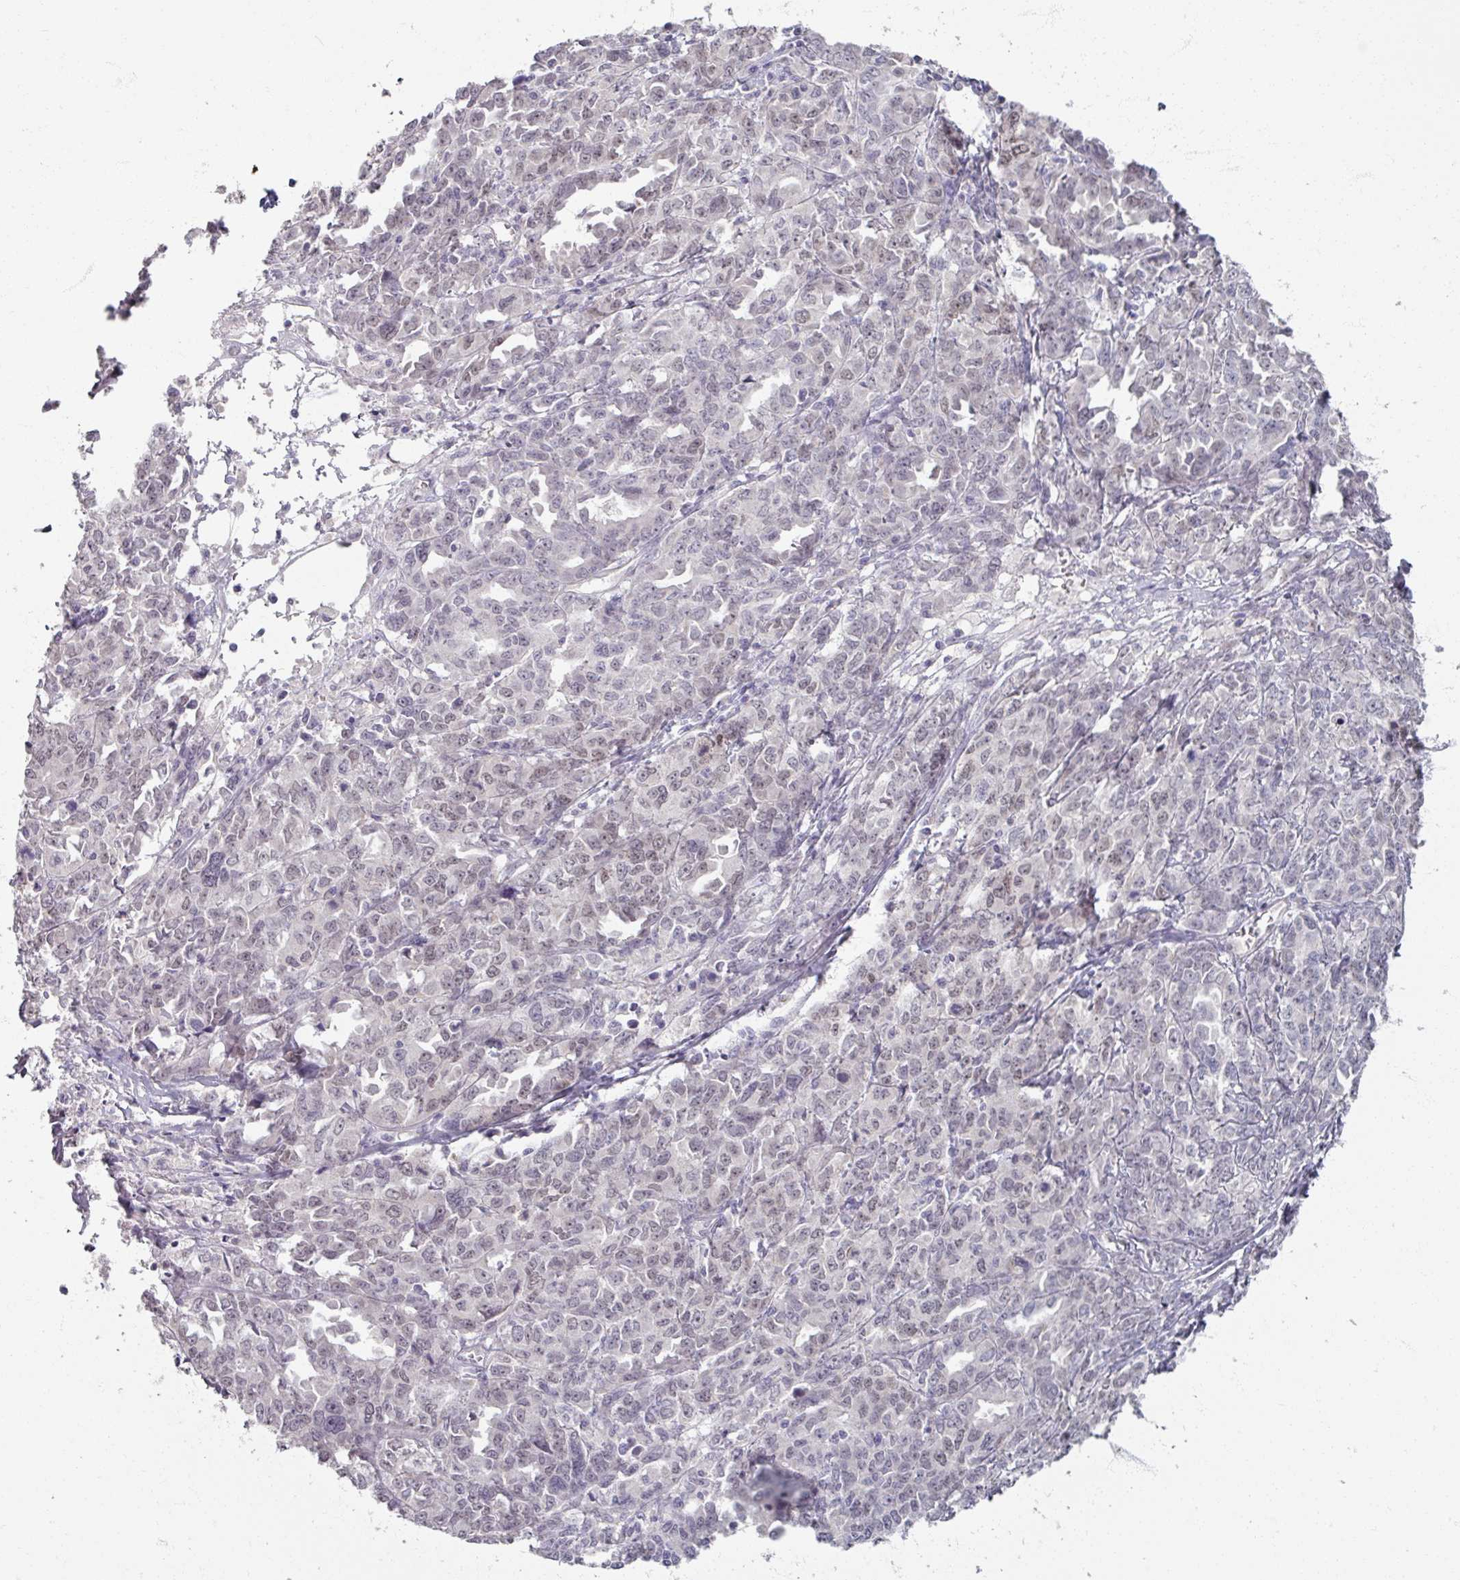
{"staining": {"intensity": "negative", "quantity": "none", "location": "none"}, "tissue": "ovarian cancer", "cell_type": "Tumor cells", "image_type": "cancer", "snomed": [{"axis": "morphology", "description": "Adenocarcinoma, NOS"}, {"axis": "morphology", "description": "Carcinoma, endometroid"}, {"axis": "topography", "description": "Ovary"}], "caption": "High magnification brightfield microscopy of endometroid carcinoma (ovarian) stained with DAB (brown) and counterstained with hematoxylin (blue): tumor cells show no significant positivity. The staining was performed using DAB (3,3'-diaminobenzidine) to visualize the protein expression in brown, while the nuclei were stained in blue with hematoxylin (Magnification: 20x).", "gene": "SOX11", "patient": {"sex": "female", "age": 72}}